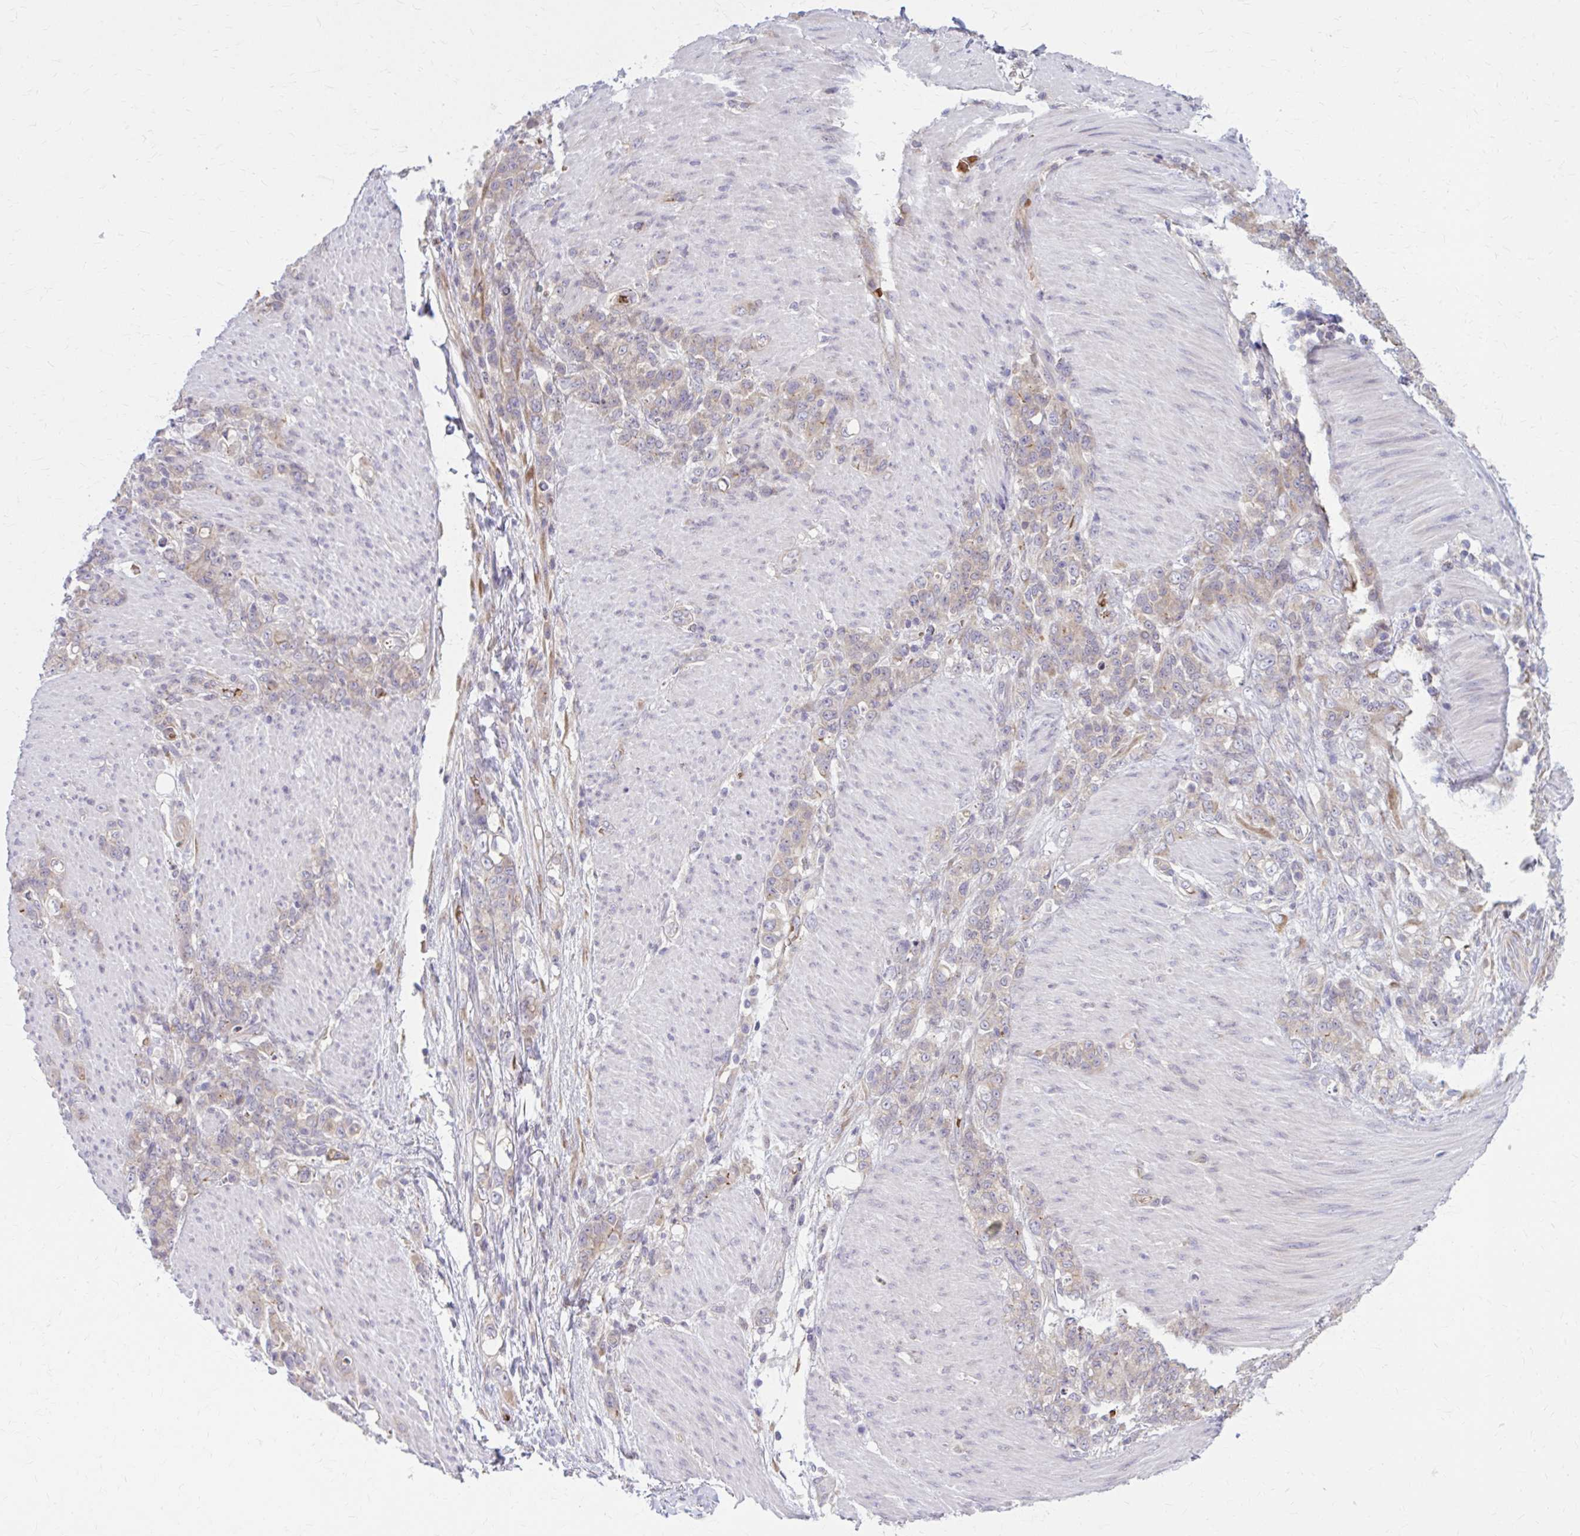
{"staining": {"intensity": "weak", "quantity": ">75%", "location": "cytoplasmic/membranous"}, "tissue": "stomach cancer", "cell_type": "Tumor cells", "image_type": "cancer", "snomed": [{"axis": "morphology", "description": "Adenocarcinoma, NOS"}, {"axis": "topography", "description": "Stomach"}], "caption": "A micrograph of adenocarcinoma (stomach) stained for a protein demonstrates weak cytoplasmic/membranous brown staining in tumor cells. Using DAB (3,3'-diaminobenzidine) (brown) and hematoxylin (blue) stains, captured at high magnification using brightfield microscopy.", "gene": "SNF8", "patient": {"sex": "female", "age": 79}}